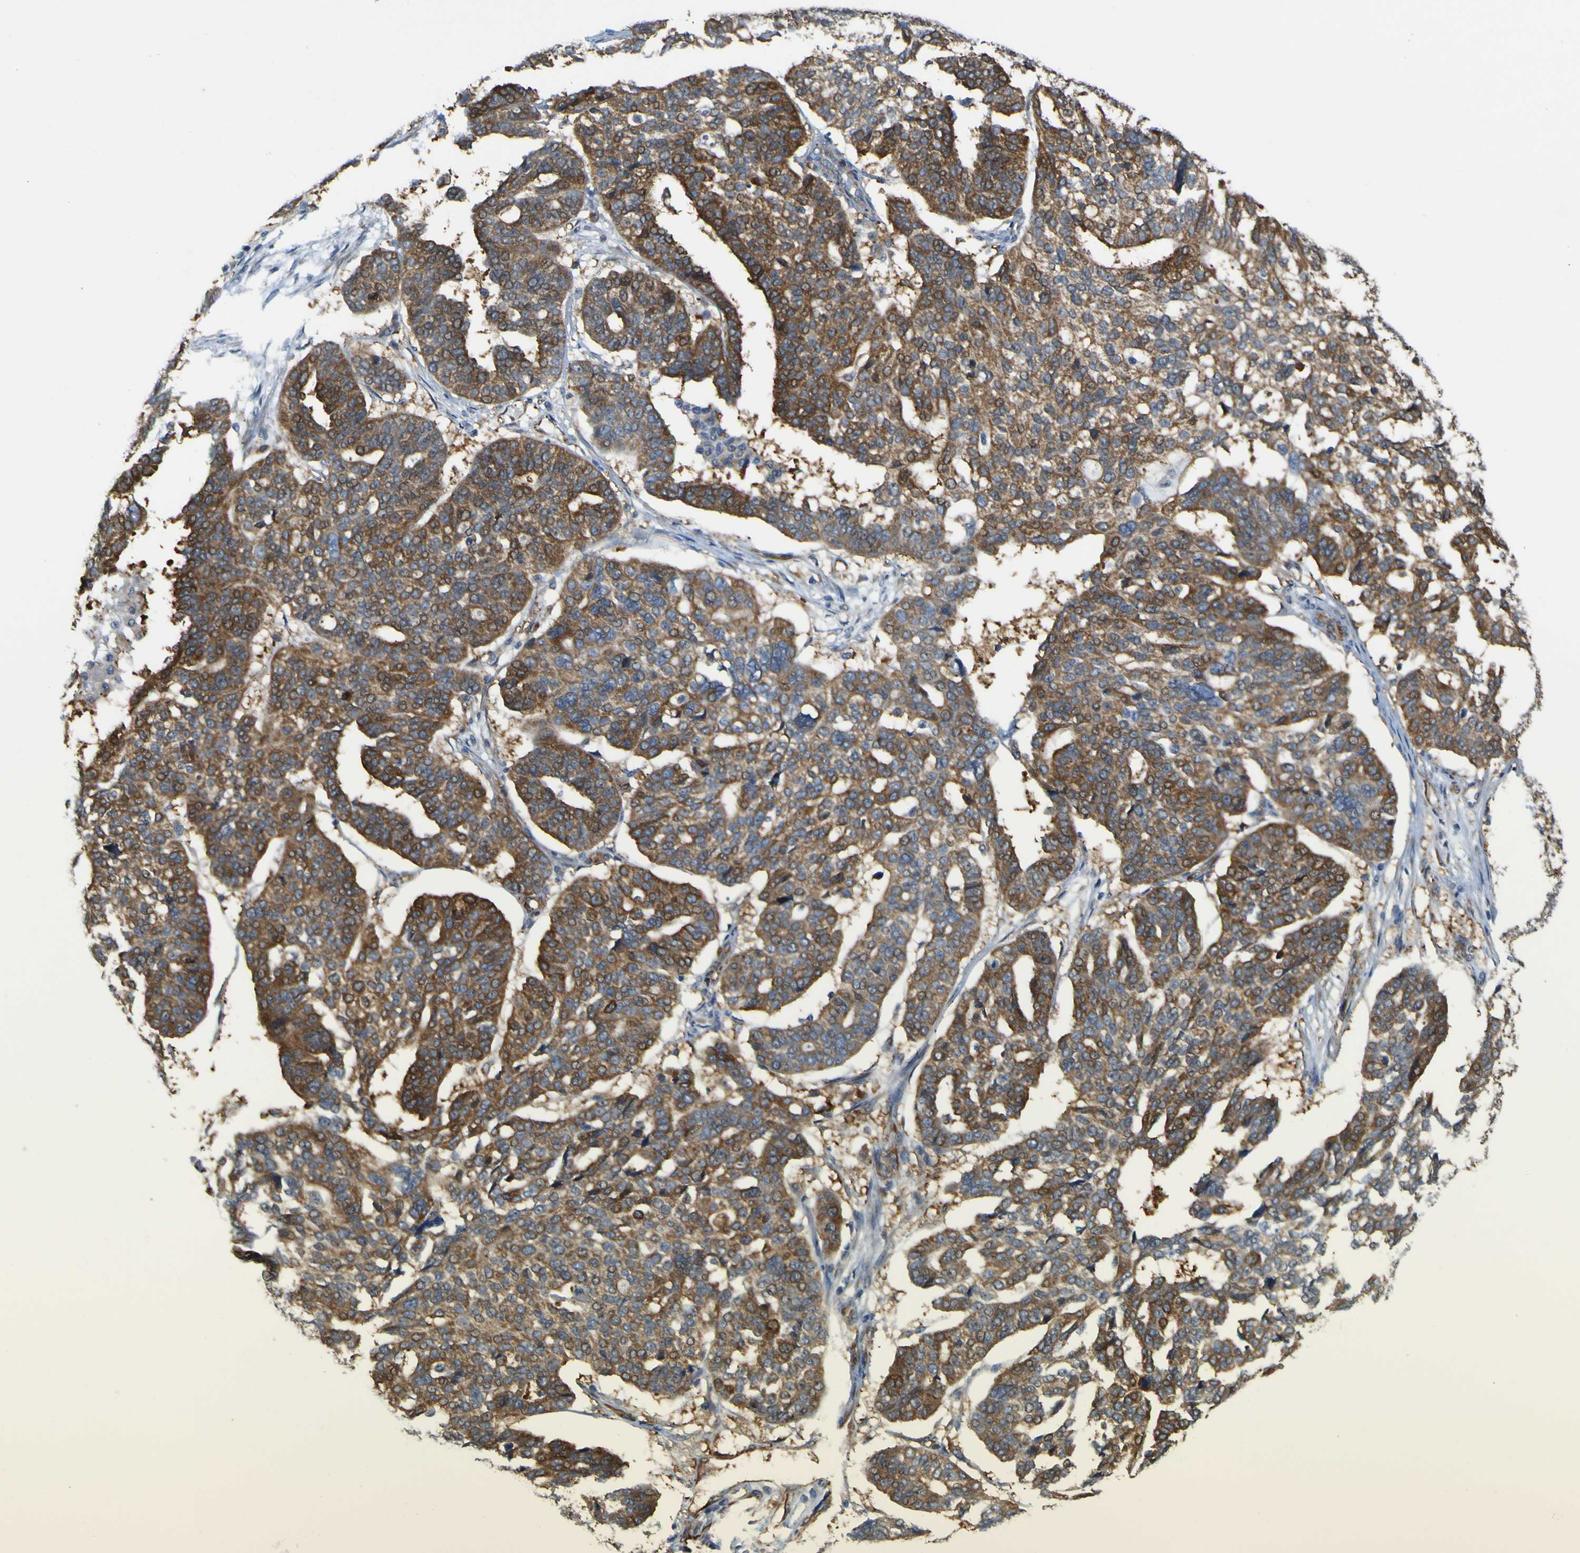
{"staining": {"intensity": "moderate", "quantity": ">75%", "location": "cytoplasmic/membranous"}, "tissue": "ovarian cancer", "cell_type": "Tumor cells", "image_type": "cancer", "snomed": [{"axis": "morphology", "description": "Cystadenocarcinoma, serous, NOS"}, {"axis": "topography", "description": "Ovary"}], "caption": "A brown stain shows moderate cytoplasmic/membranous staining of a protein in human serous cystadenocarcinoma (ovarian) tumor cells.", "gene": "JPH1", "patient": {"sex": "female", "age": 59}}